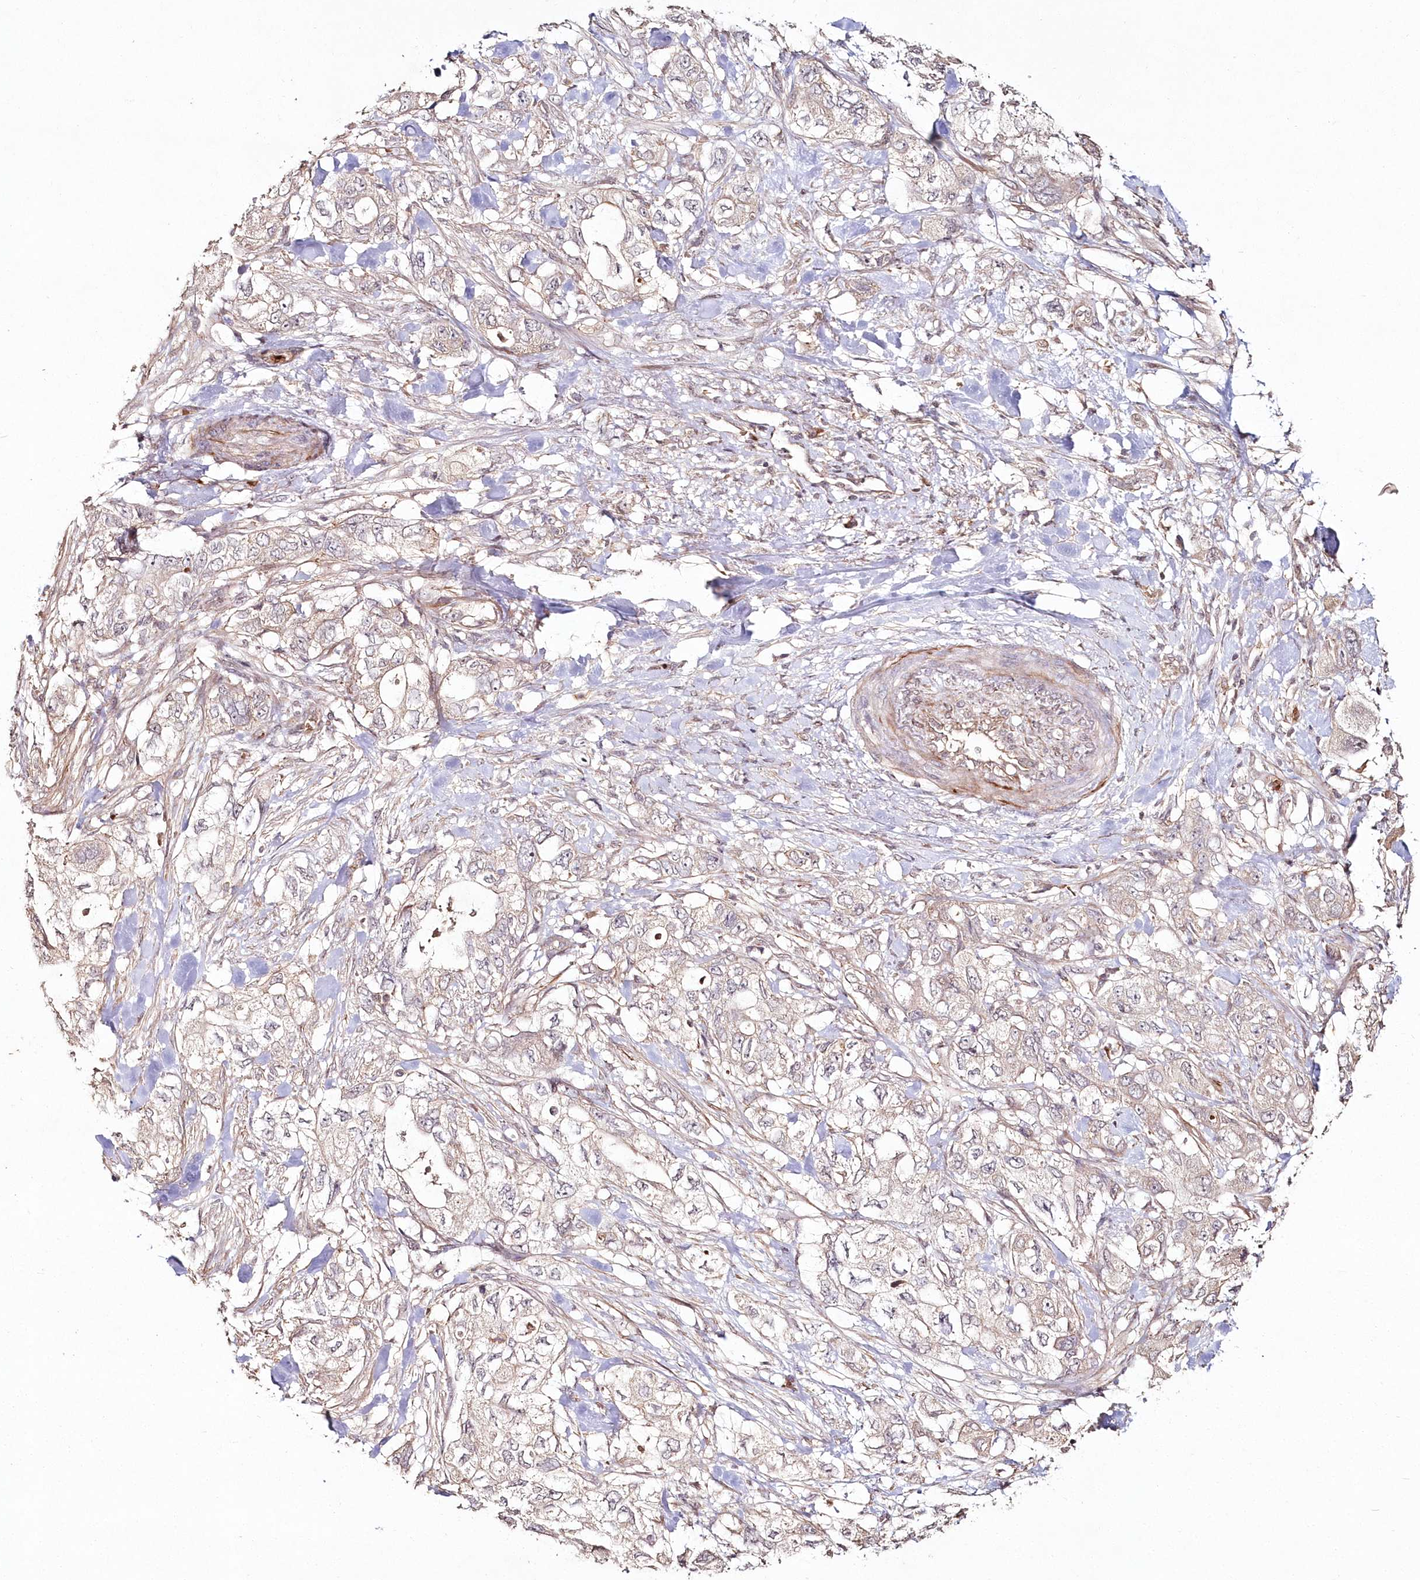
{"staining": {"intensity": "moderate", "quantity": "<25%", "location": "cytoplasmic/membranous"}, "tissue": "pancreatic cancer", "cell_type": "Tumor cells", "image_type": "cancer", "snomed": [{"axis": "morphology", "description": "Adenocarcinoma, NOS"}, {"axis": "topography", "description": "Pancreas"}], "caption": "Pancreatic cancer (adenocarcinoma) stained with a protein marker displays moderate staining in tumor cells.", "gene": "HYCC2", "patient": {"sex": "female", "age": 73}}